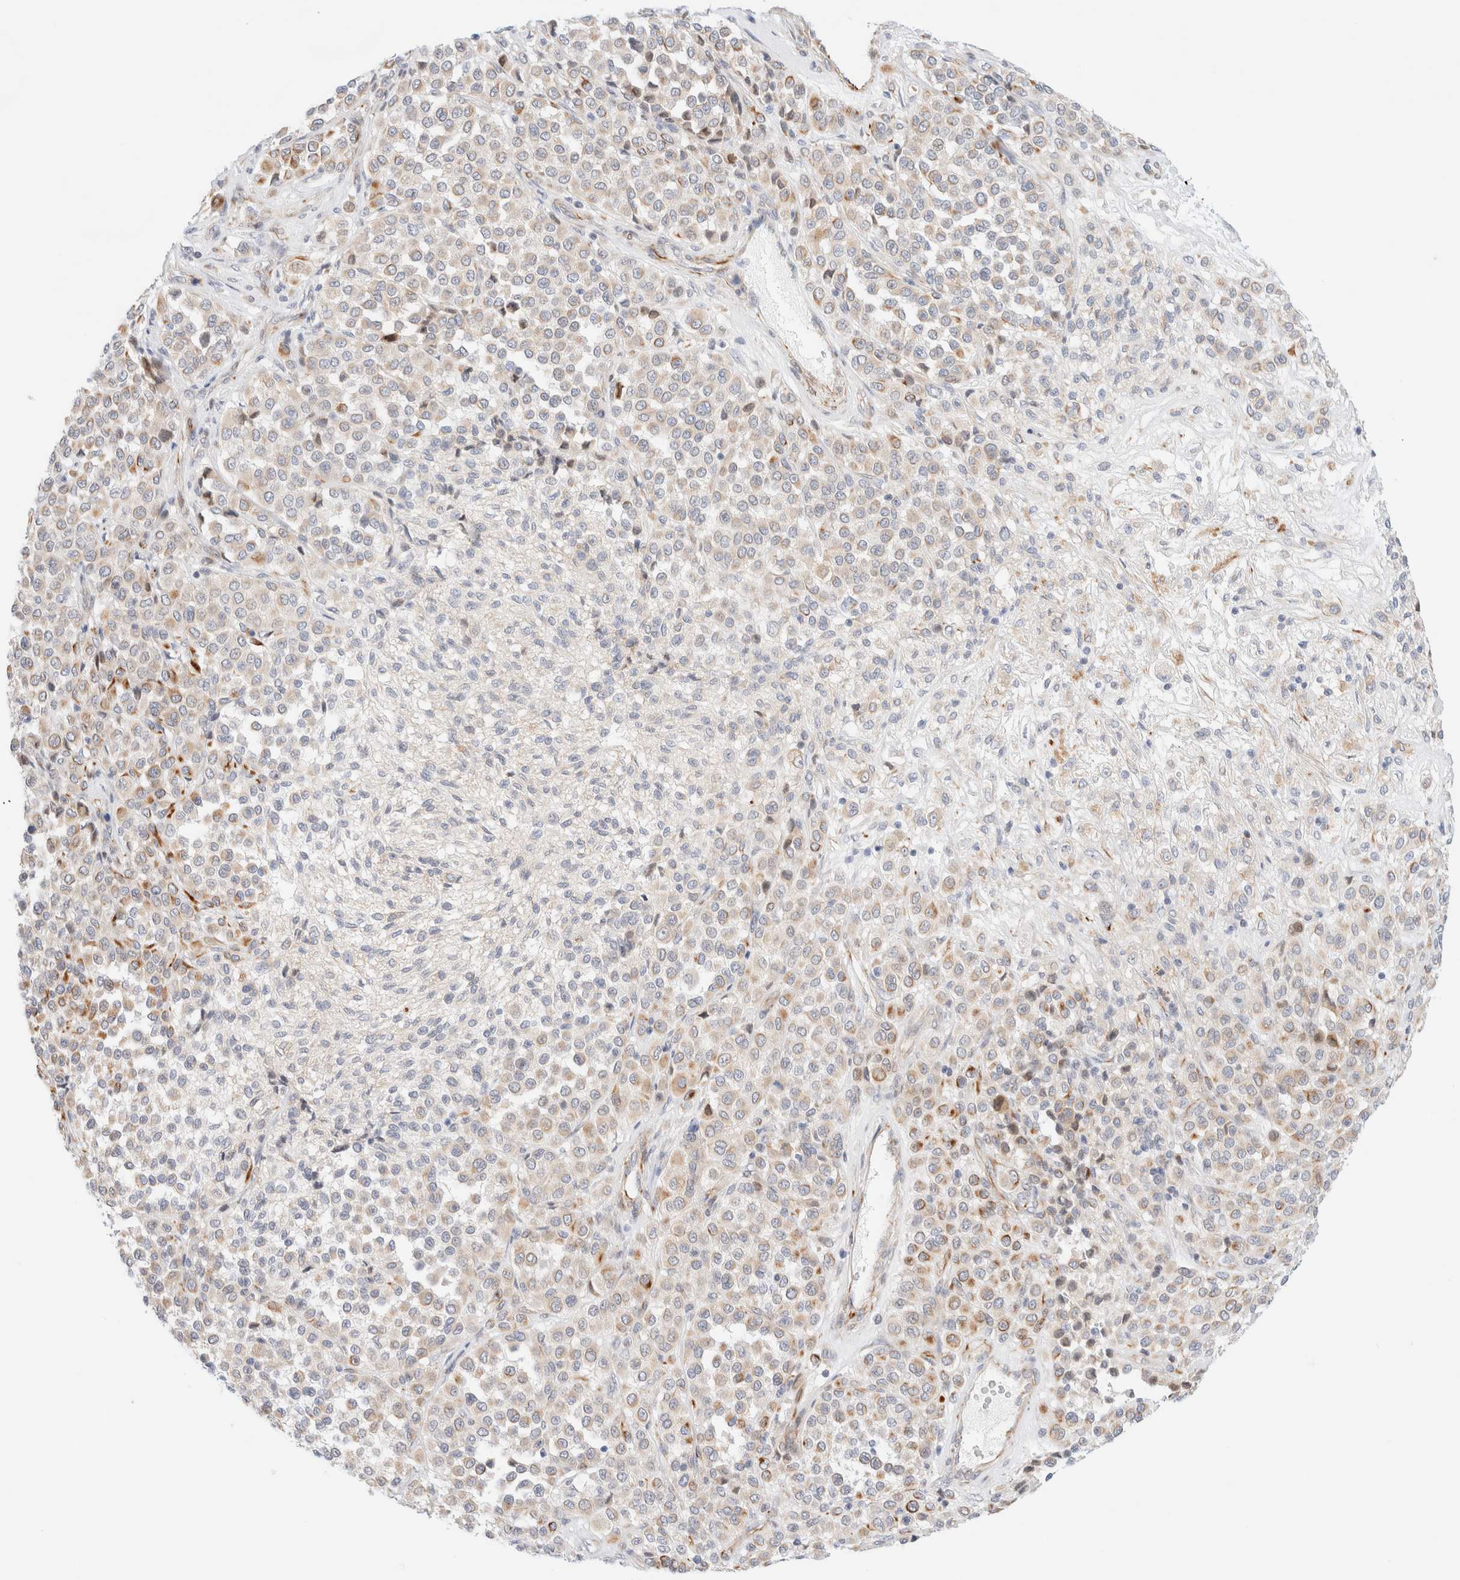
{"staining": {"intensity": "moderate", "quantity": "25%-75%", "location": "cytoplasmic/membranous"}, "tissue": "melanoma", "cell_type": "Tumor cells", "image_type": "cancer", "snomed": [{"axis": "morphology", "description": "Malignant melanoma, Metastatic site"}, {"axis": "topography", "description": "Pancreas"}], "caption": "Protein analysis of melanoma tissue demonstrates moderate cytoplasmic/membranous staining in approximately 25%-75% of tumor cells.", "gene": "SLC25A48", "patient": {"sex": "female", "age": 30}}